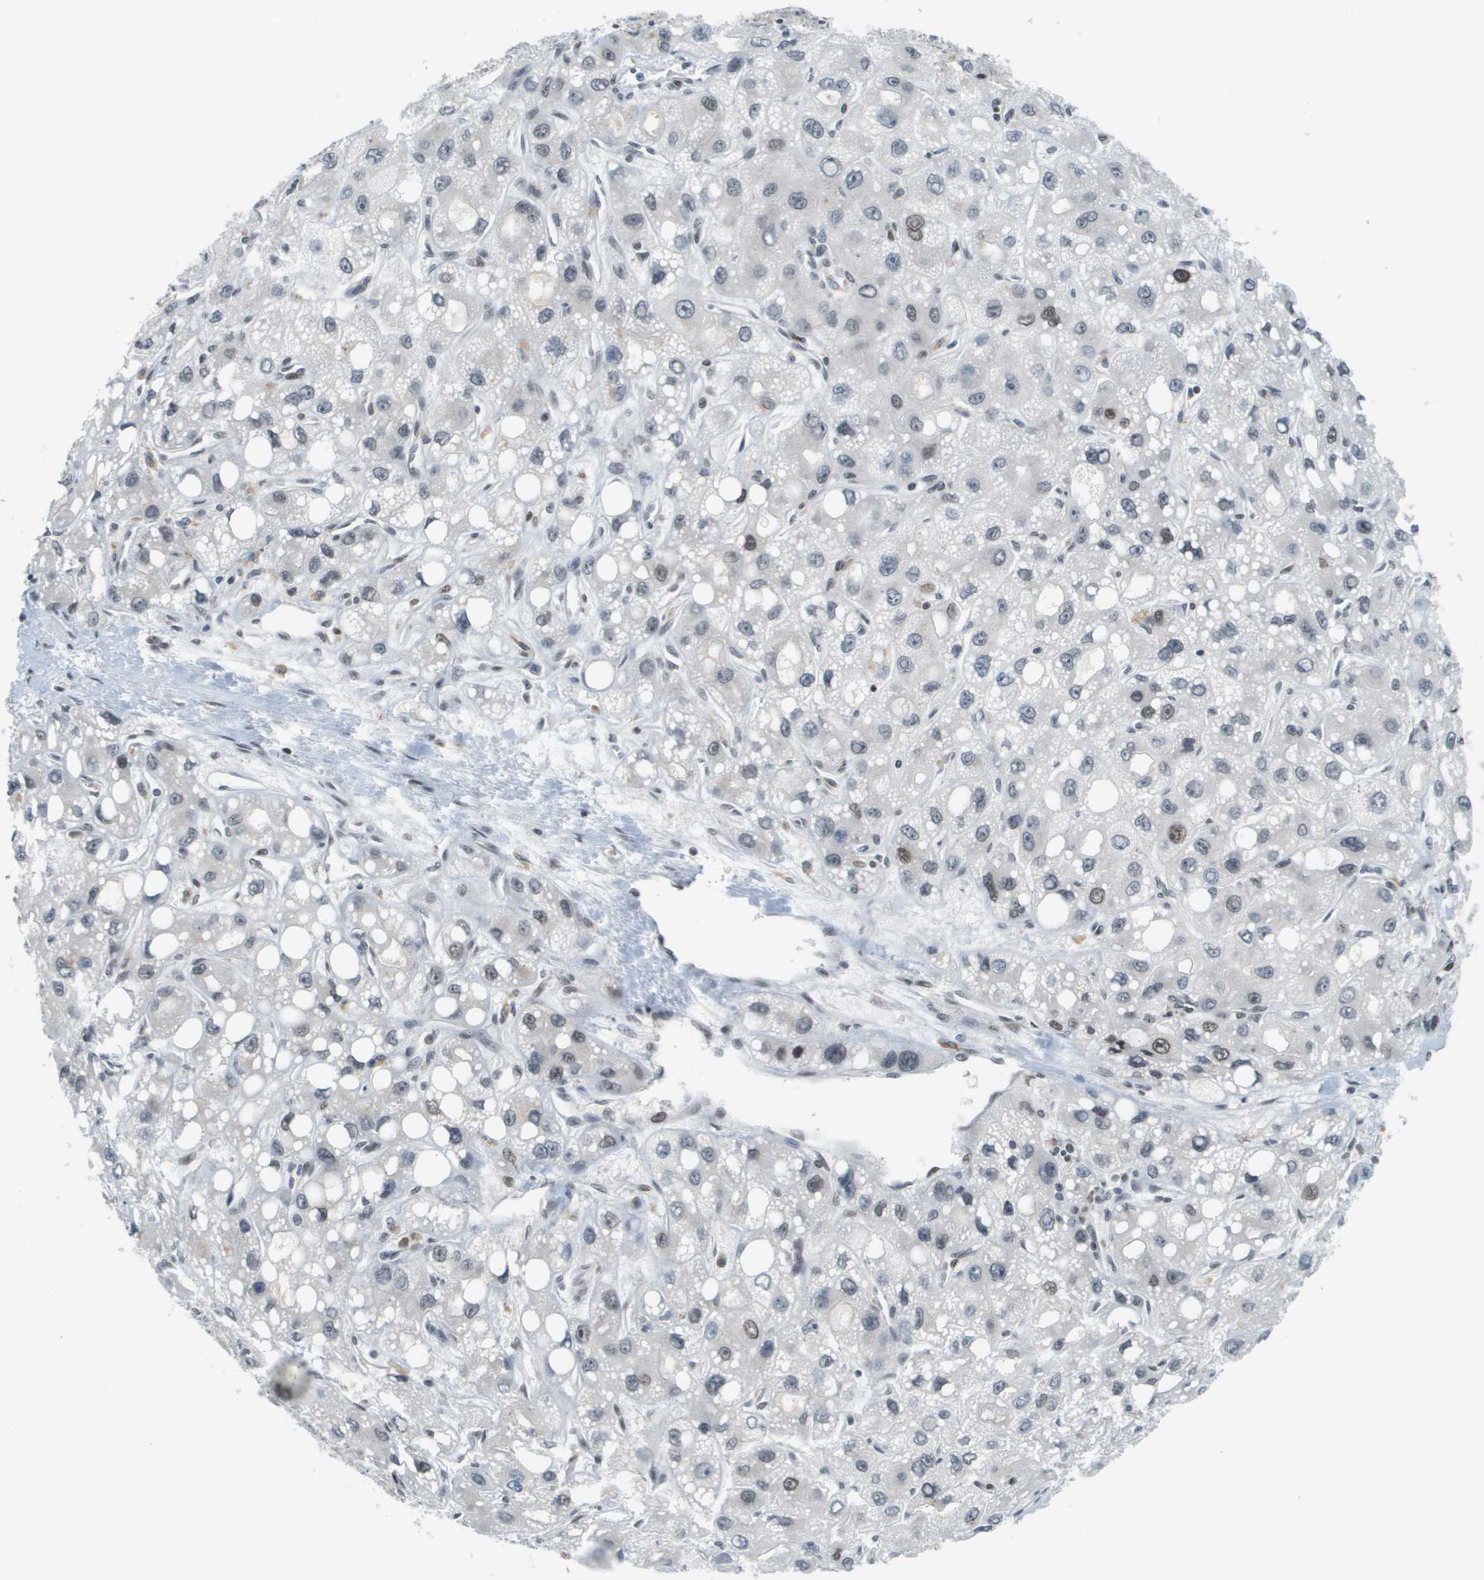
{"staining": {"intensity": "moderate", "quantity": "<25%", "location": "nuclear"}, "tissue": "liver cancer", "cell_type": "Tumor cells", "image_type": "cancer", "snomed": [{"axis": "morphology", "description": "Carcinoma, Hepatocellular, NOS"}, {"axis": "topography", "description": "Liver"}], "caption": "A high-resolution histopathology image shows IHC staining of liver cancer (hepatocellular carcinoma), which reveals moderate nuclear expression in about <25% of tumor cells.", "gene": "CBX5", "patient": {"sex": "male", "age": 55}}